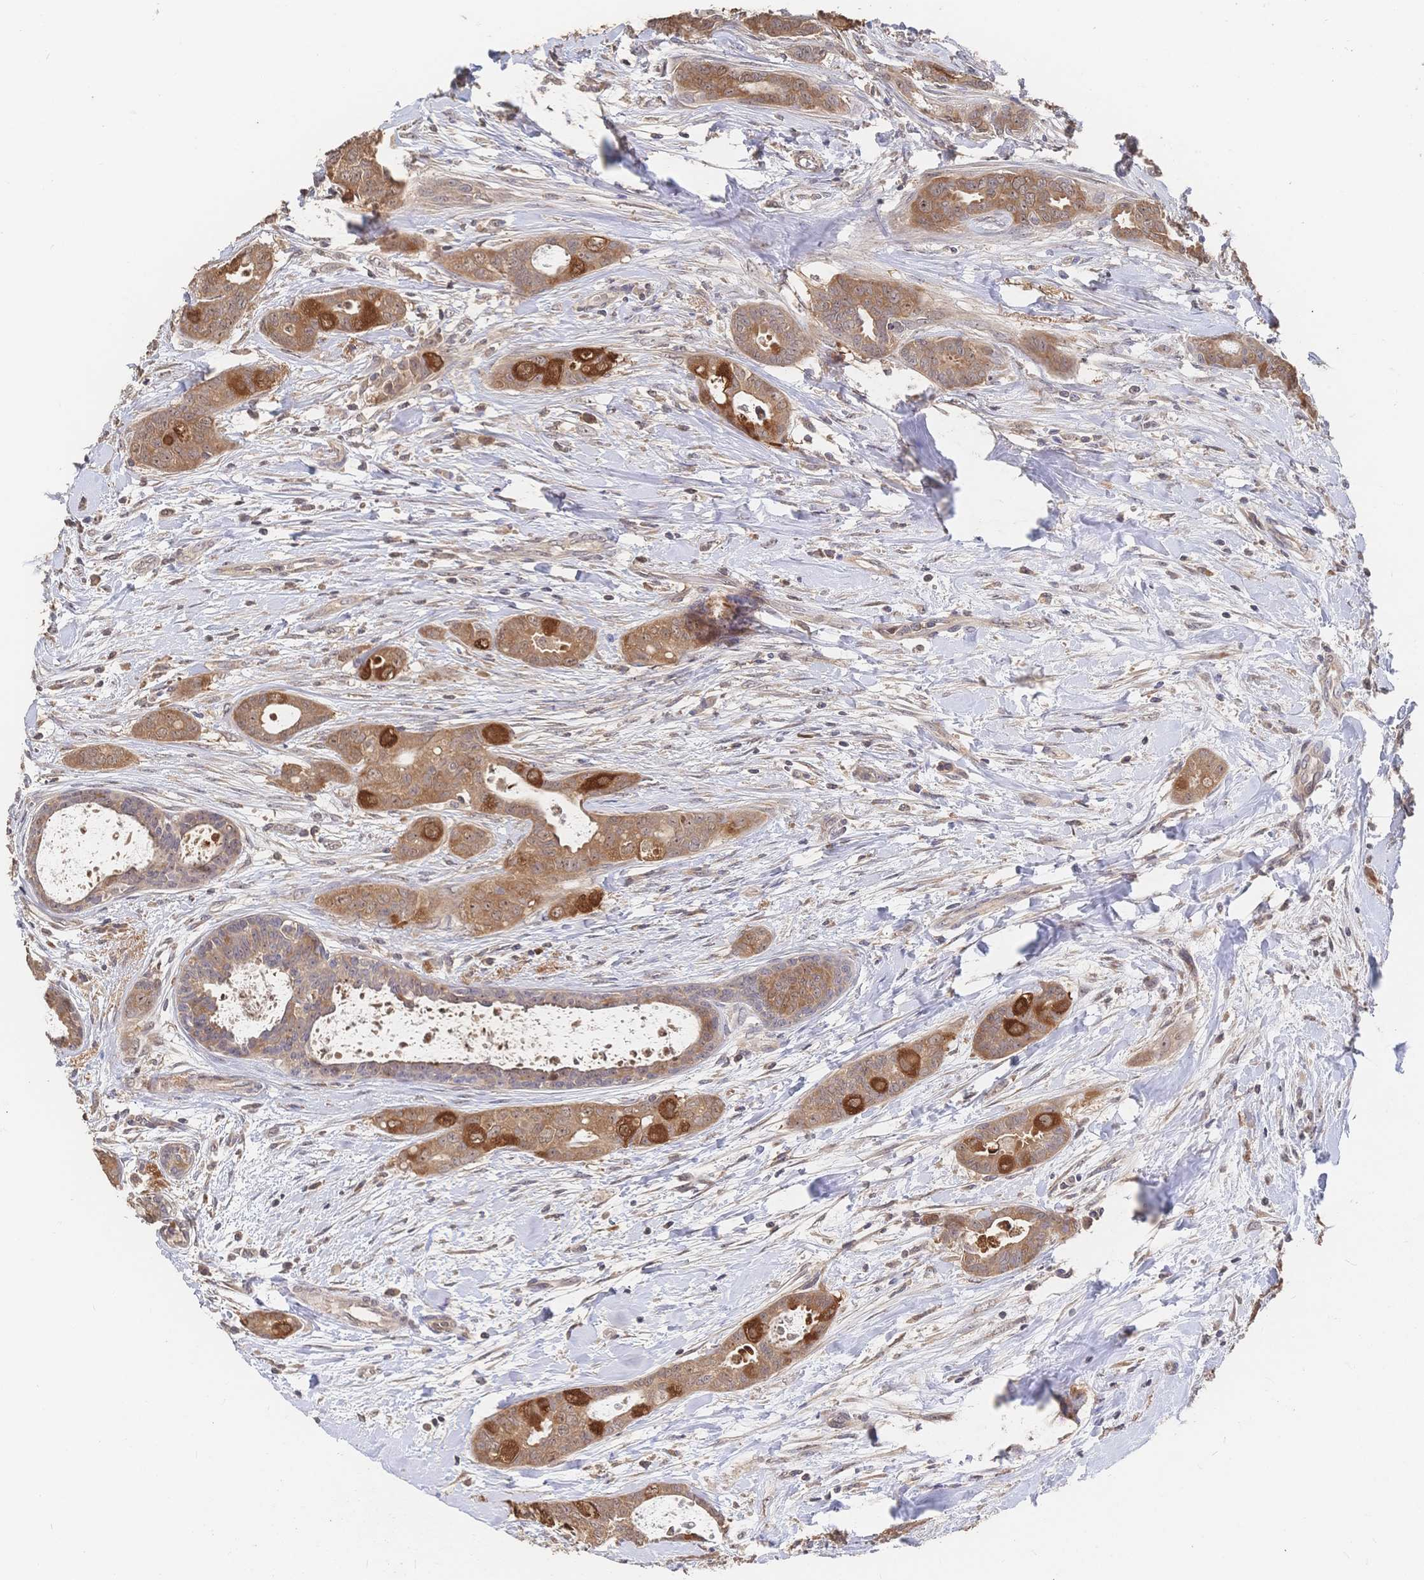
{"staining": {"intensity": "moderate", "quantity": ">75%", "location": "cytoplasmic/membranous,nuclear"}, "tissue": "breast cancer", "cell_type": "Tumor cells", "image_type": "cancer", "snomed": [{"axis": "morphology", "description": "Duct carcinoma"}, {"axis": "topography", "description": "Breast"}], "caption": "Breast cancer tissue exhibits moderate cytoplasmic/membranous and nuclear staining in about >75% of tumor cells", "gene": "DNAJA4", "patient": {"sex": "female", "age": 45}}